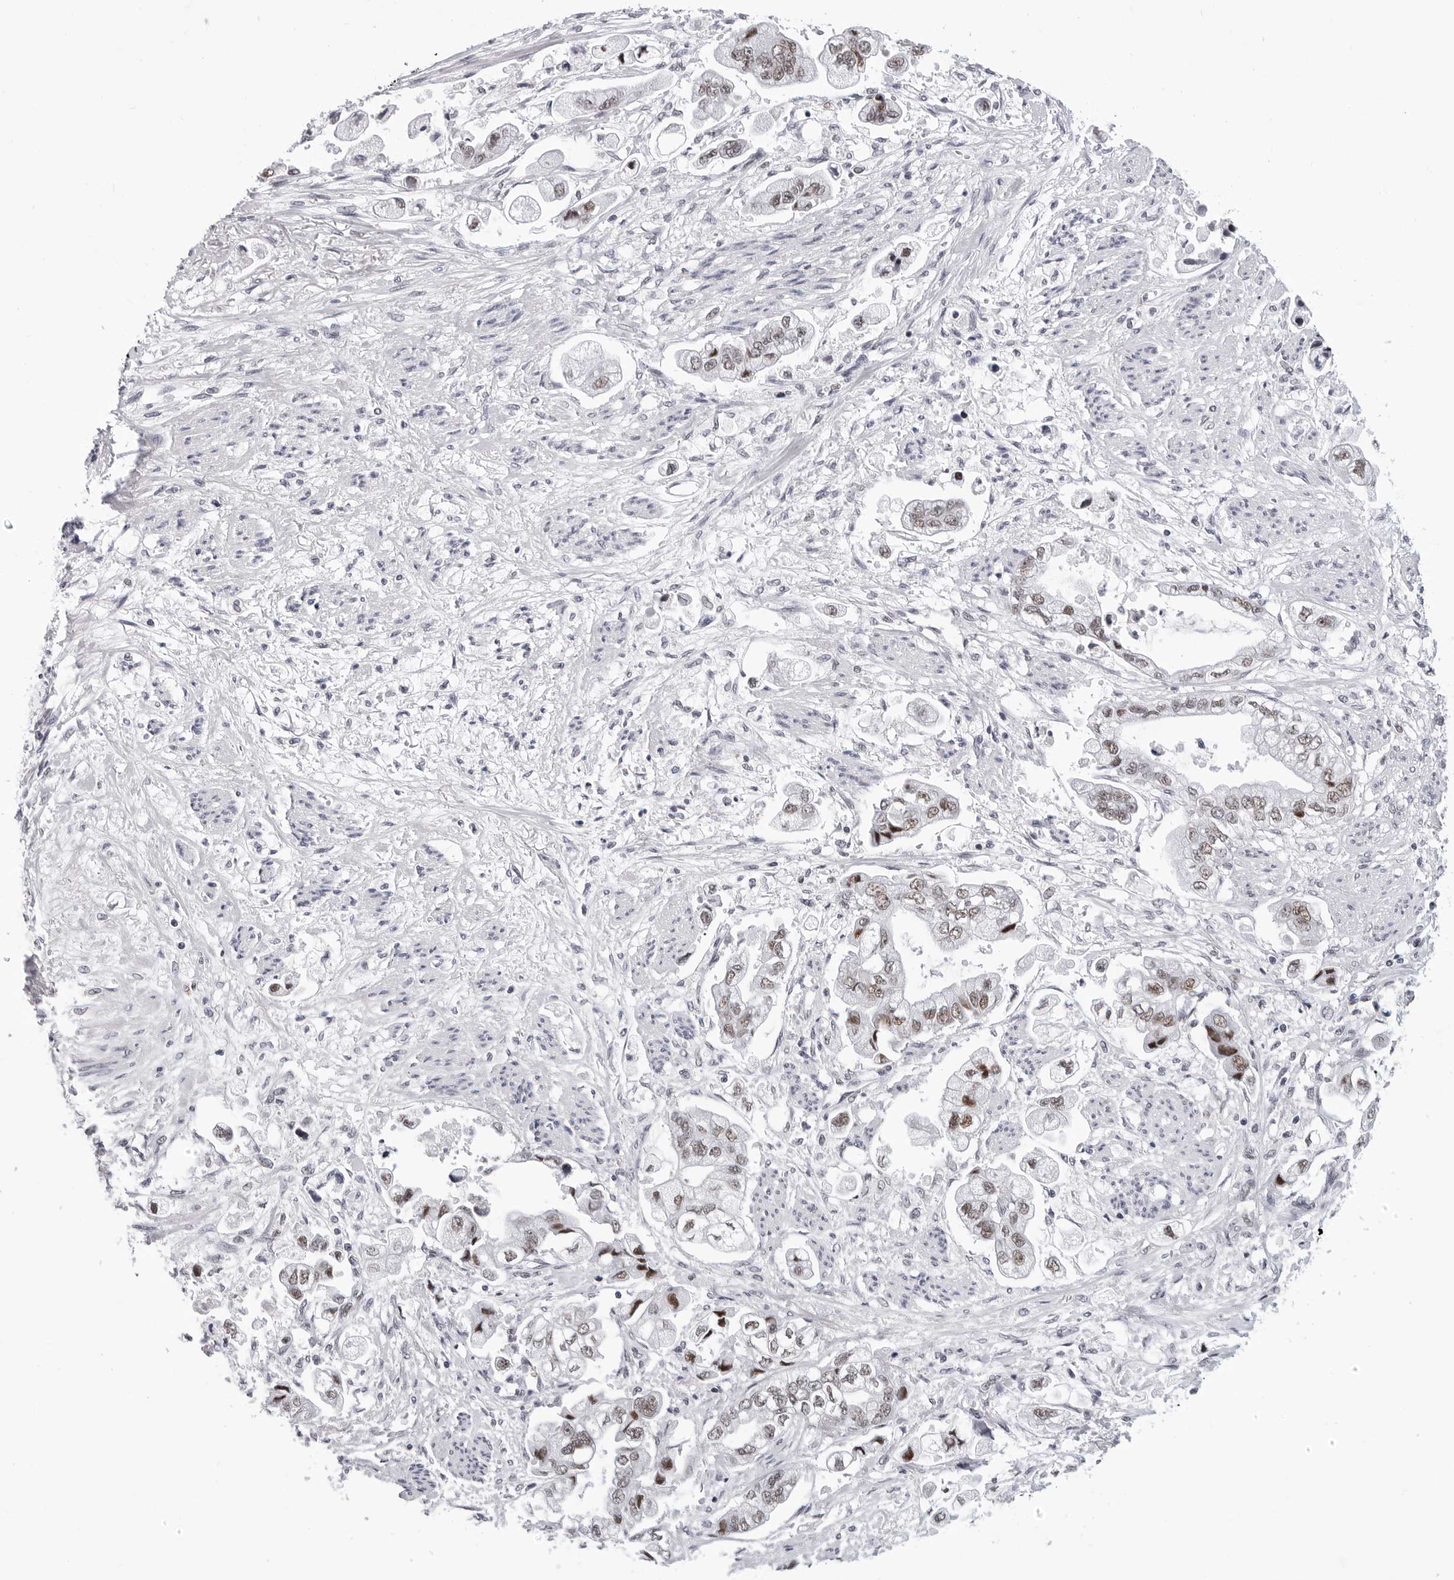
{"staining": {"intensity": "moderate", "quantity": ">75%", "location": "nuclear"}, "tissue": "stomach cancer", "cell_type": "Tumor cells", "image_type": "cancer", "snomed": [{"axis": "morphology", "description": "Adenocarcinoma, NOS"}, {"axis": "topography", "description": "Stomach"}], "caption": "Stomach cancer was stained to show a protein in brown. There is medium levels of moderate nuclear expression in approximately >75% of tumor cells.", "gene": "SF3B4", "patient": {"sex": "male", "age": 62}}